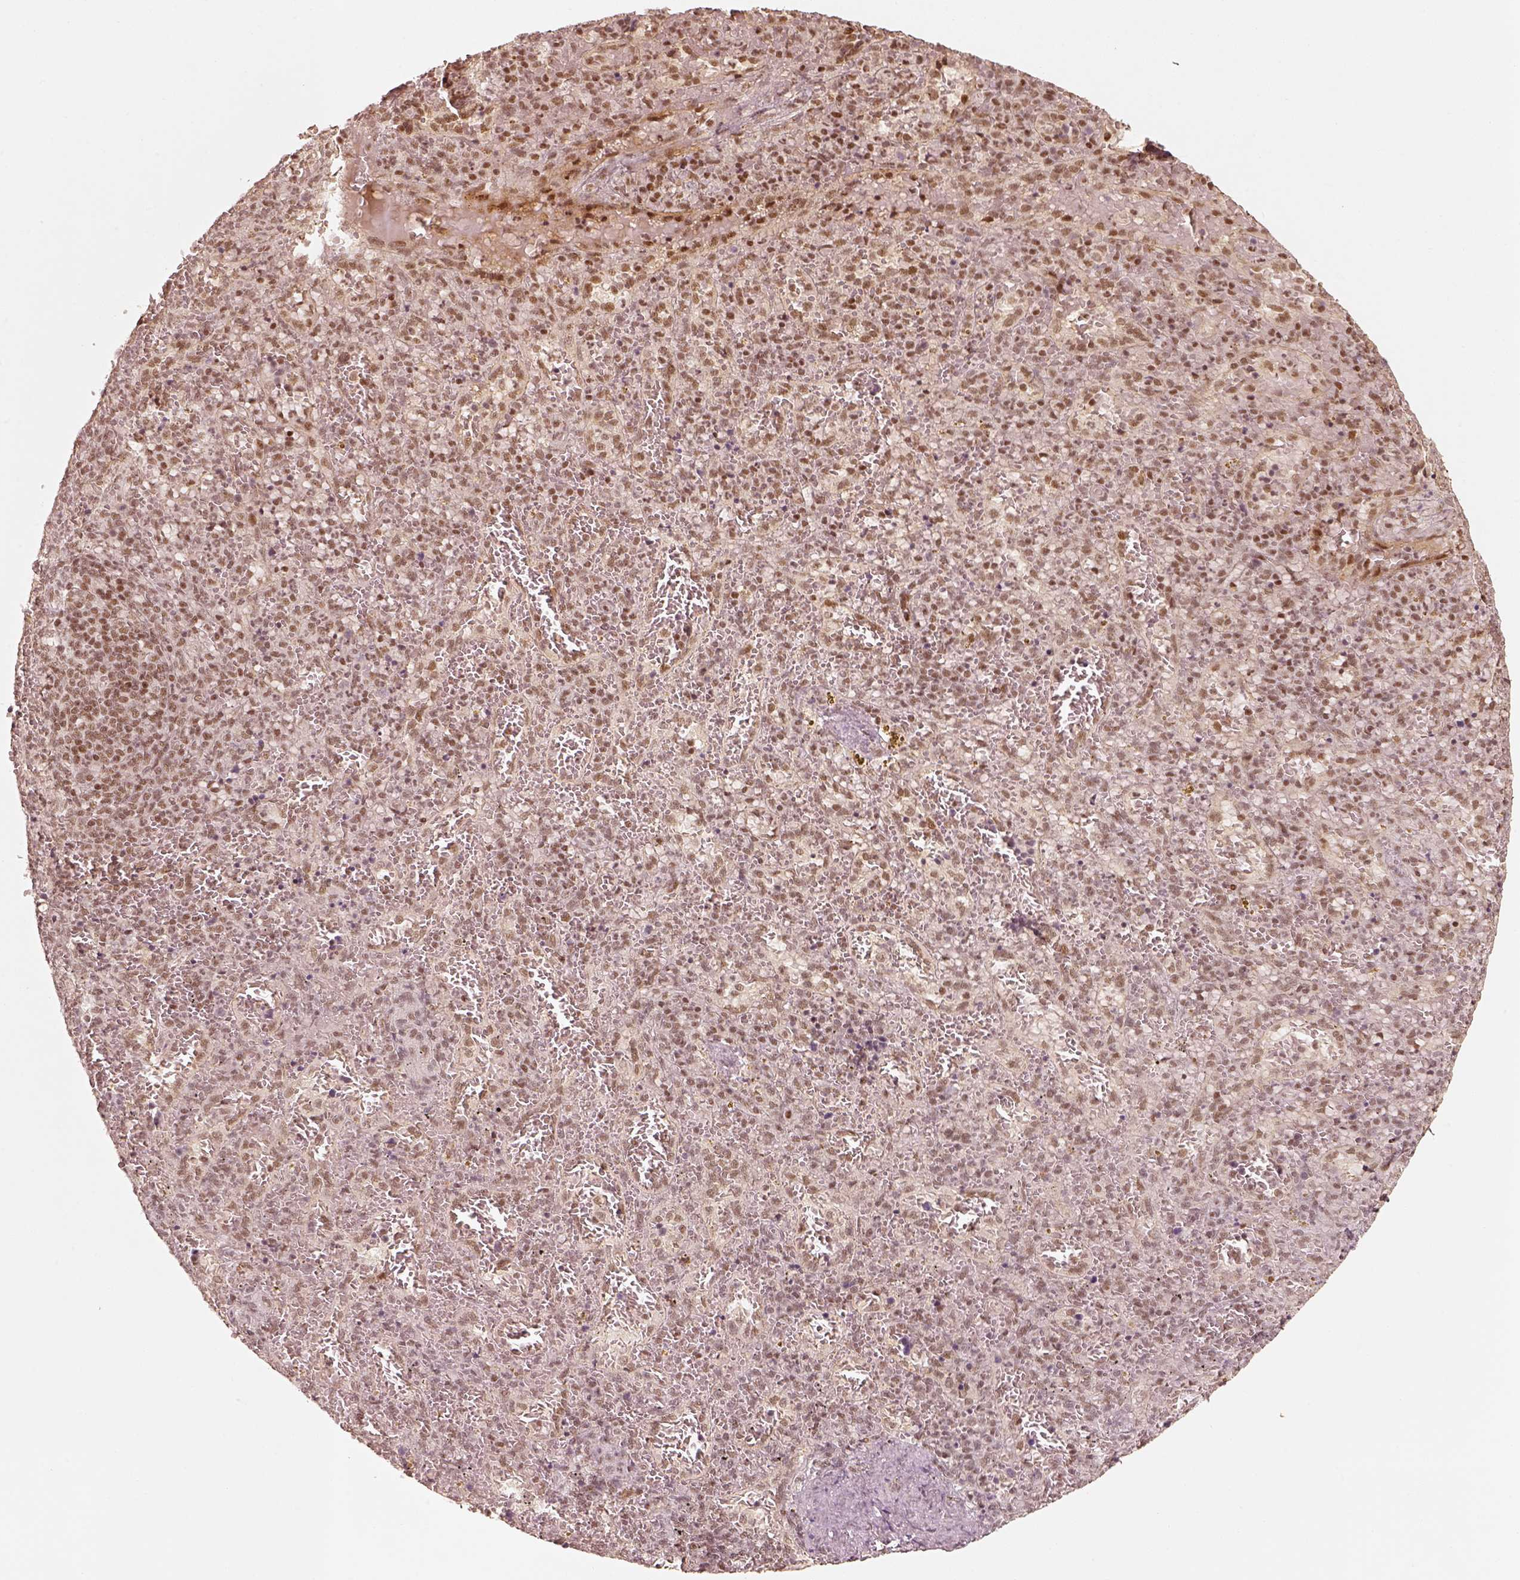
{"staining": {"intensity": "moderate", "quantity": "25%-75%", "location": "nuclear"}, "tissue": "spleen", "cell_type": "Cells in red pulp", "image_type": "normal", "snomed": [{"axis": "morphology", "description": "Normal tissue, NOS"}, {"axis": "topography", "description": "Spleen"}], "caption": "The histopathology image demonstrates immunohistochemical staining of benign spleen. There is moderate nuclear positivity is identified in approximately 25%-75% of cells in red pulp. (IHC, brightfield microscopy, high magnification).", "gene": "GMEB2", "patient": {"sex": "female", "age": 50}}